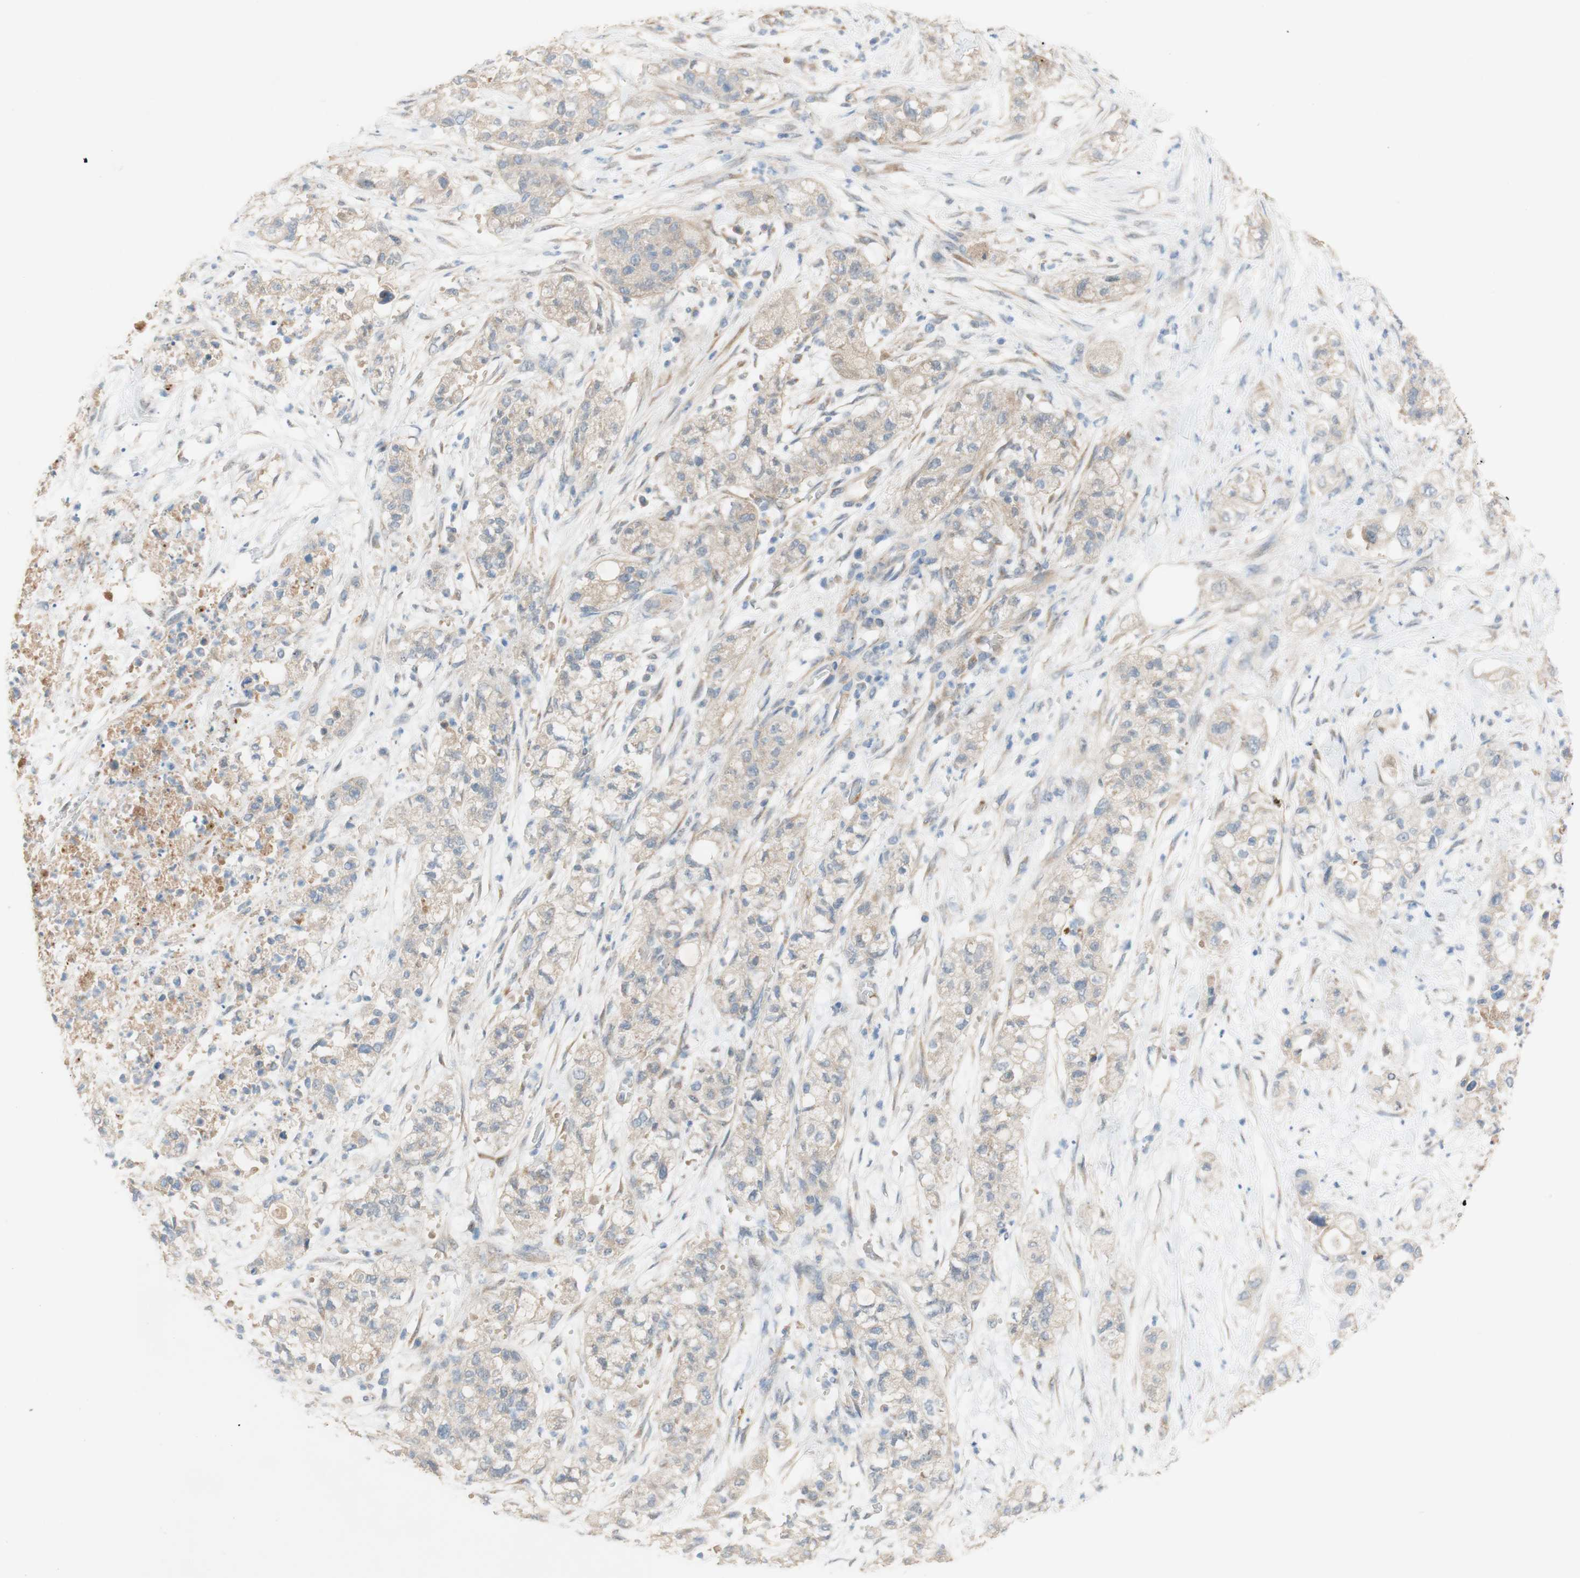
{"staining": {"intensity": "weak", "quantity": ">75%", "location": "cytoplasmic/membranous"}, "tissue": "pancreatic cancer", "cell_type": "Tumor cells", "image_type": "cancer", "snomed": [{"axis": "morphology", "description": "Adenocarcinoma, NOS"}, {"axis": "topography", "description": "Pancreas"}], "caption": "Immunohistochemistry (IHC) histopathology image of pancreatic cancer (adenocarcinoma) stained for a protein (brown), which reveals low levels of weak cytoplasmic/membranous positivity in about >75% of tumor cells.", "gene": "DKK3", "patient": {"sex": "female", "age": 78}}